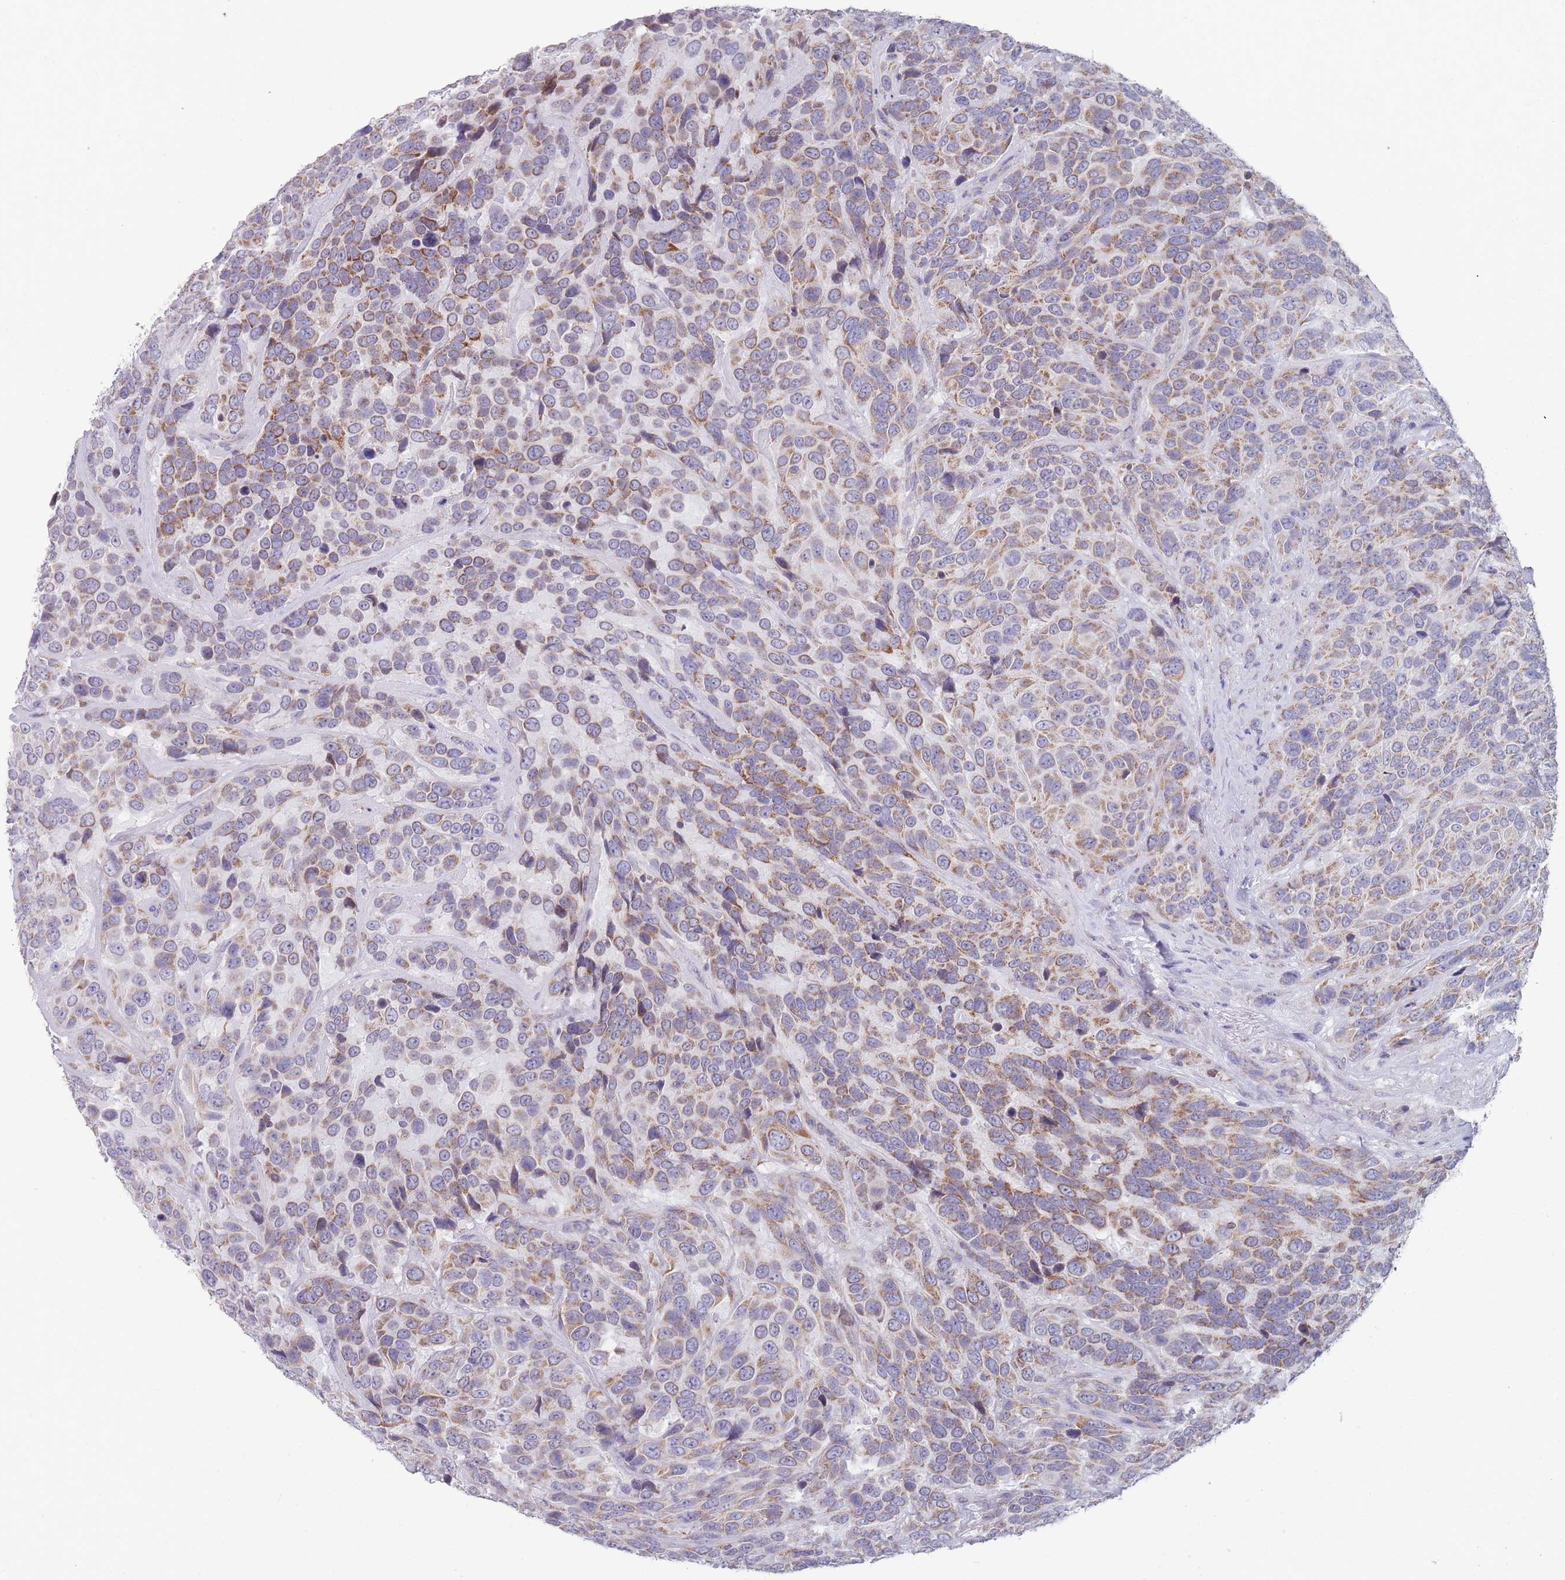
{"staining": {"intensity": "moderate", "quantity": ">75%", "location": "cytoplasmic/membranous"}, "tissue": "urothelial cancer", "cell_type": "Tumor cells", "image_type": "cancer", "snomed": [{"axis": "morphology", "description": "Urothelial carcinoma, High grade"}, {"axis": "topography", "description": "Urinary bladder"}], "caption": "The immunohistochemical stain labels moderate cytoplasmic/membranous expression in tumor cells of urothelial carcinoma (high-grade) tissue. The staining was performed using DAB (3,3'-diaminobenzidine) to visualize the protein expression in brown, while the nuclei were stained in blue with hematoxylin (Magnification: 20x).", "gene": "MRPS14", "patient": {"sex": "female", "age": 70}}